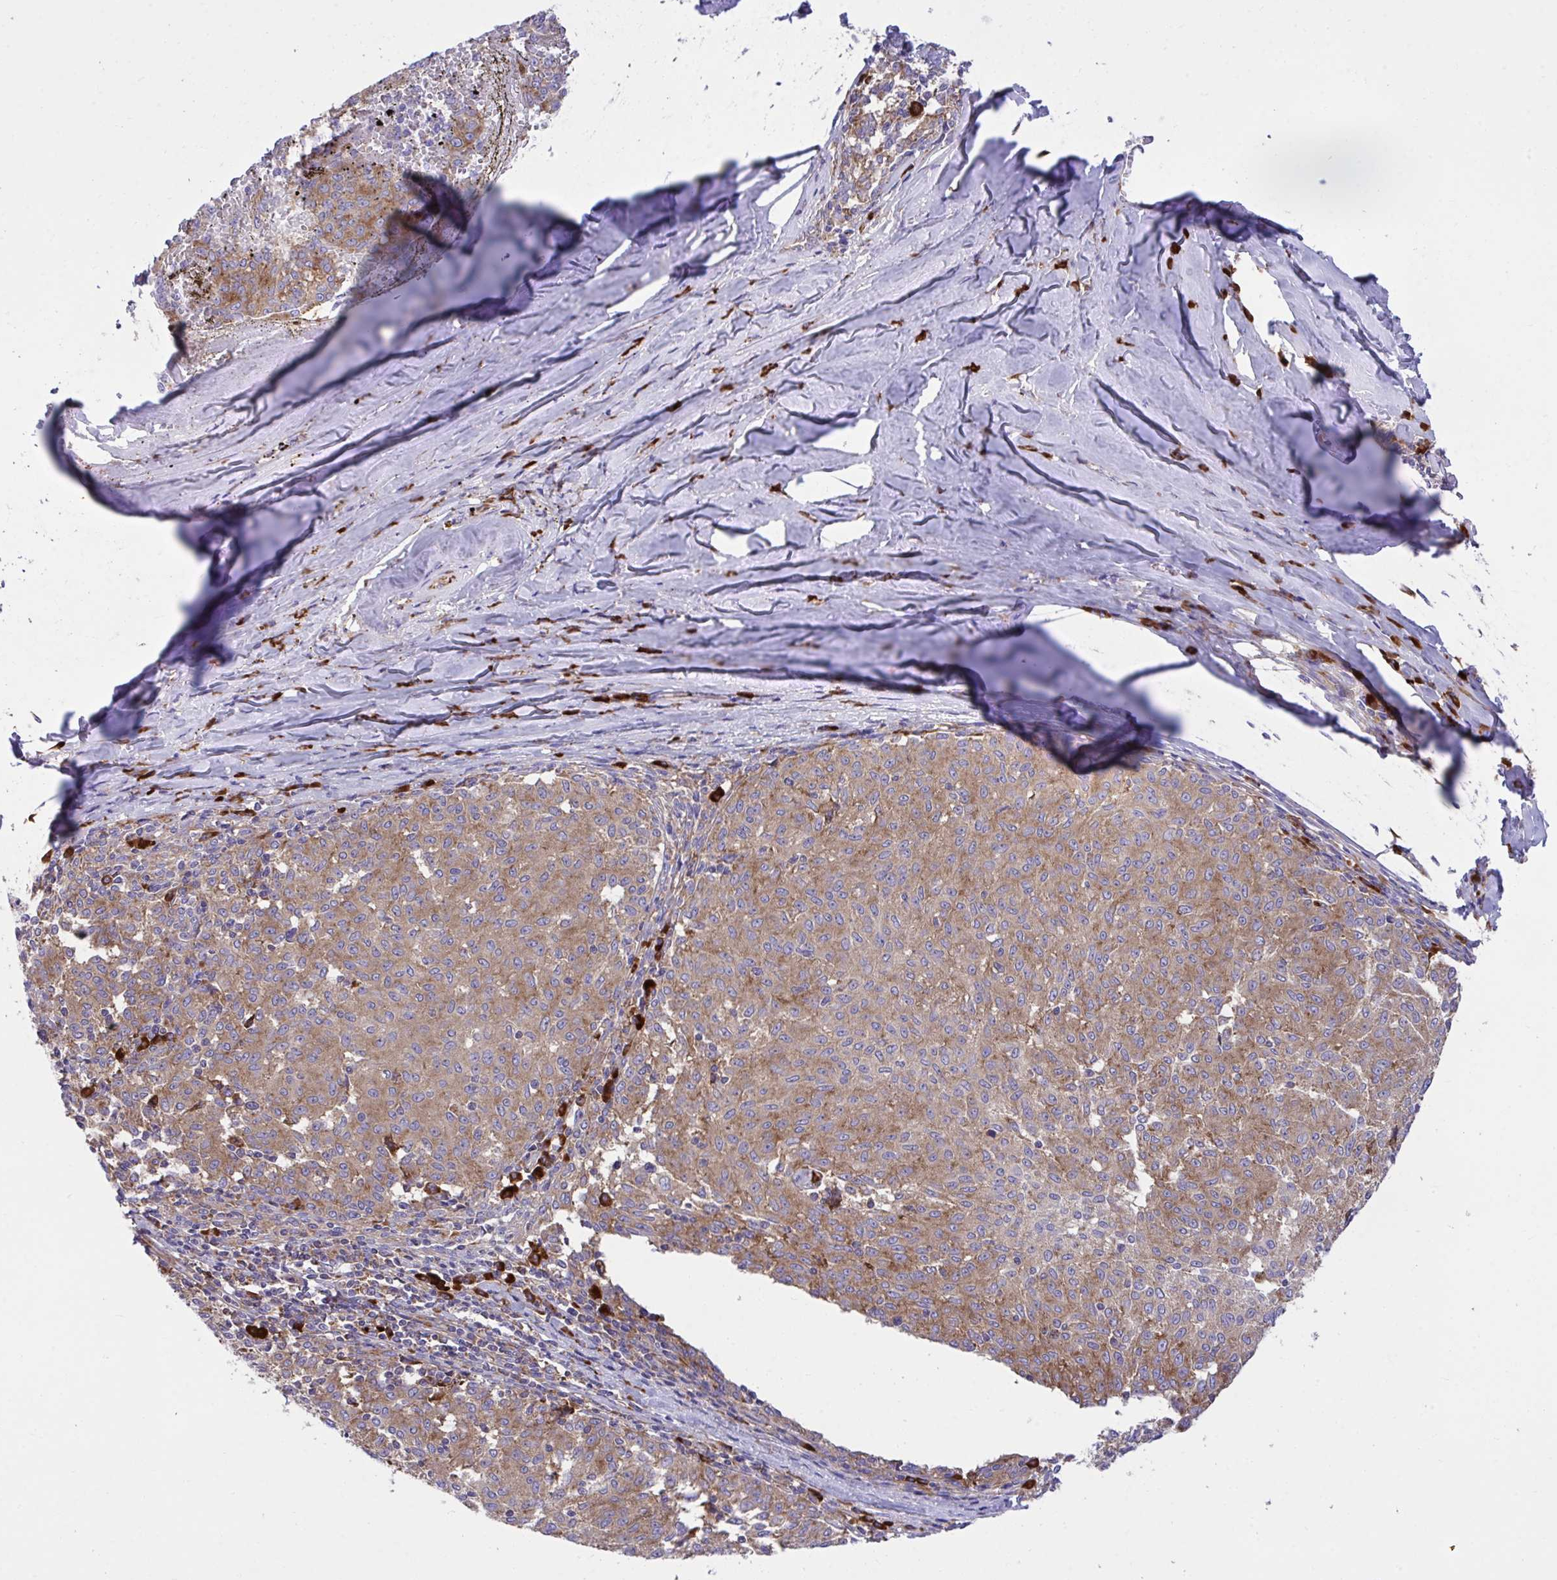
{"staining": {"intensity": "weak", "quantity": ">75%", "location": "cytoplasmic/membranous"}, "tissue": "melanoma", "cell_type": "Tumor cells", "image_type": "cancer", "snomed": [{"axis": "morphology", "description": "Malignant melanoma, NOS"}, {"axis": "topography", "description": "Skin"}], "caption": "The immunohistochemical stain labels weak cytoplasmic/membranous positivity in tumor cells of malignant melanoma tissue. (DAB IHC with brightfield microscopy, high magnification).", "gene": "RPS15", "patient": {"sex": "female", "age": 72}}